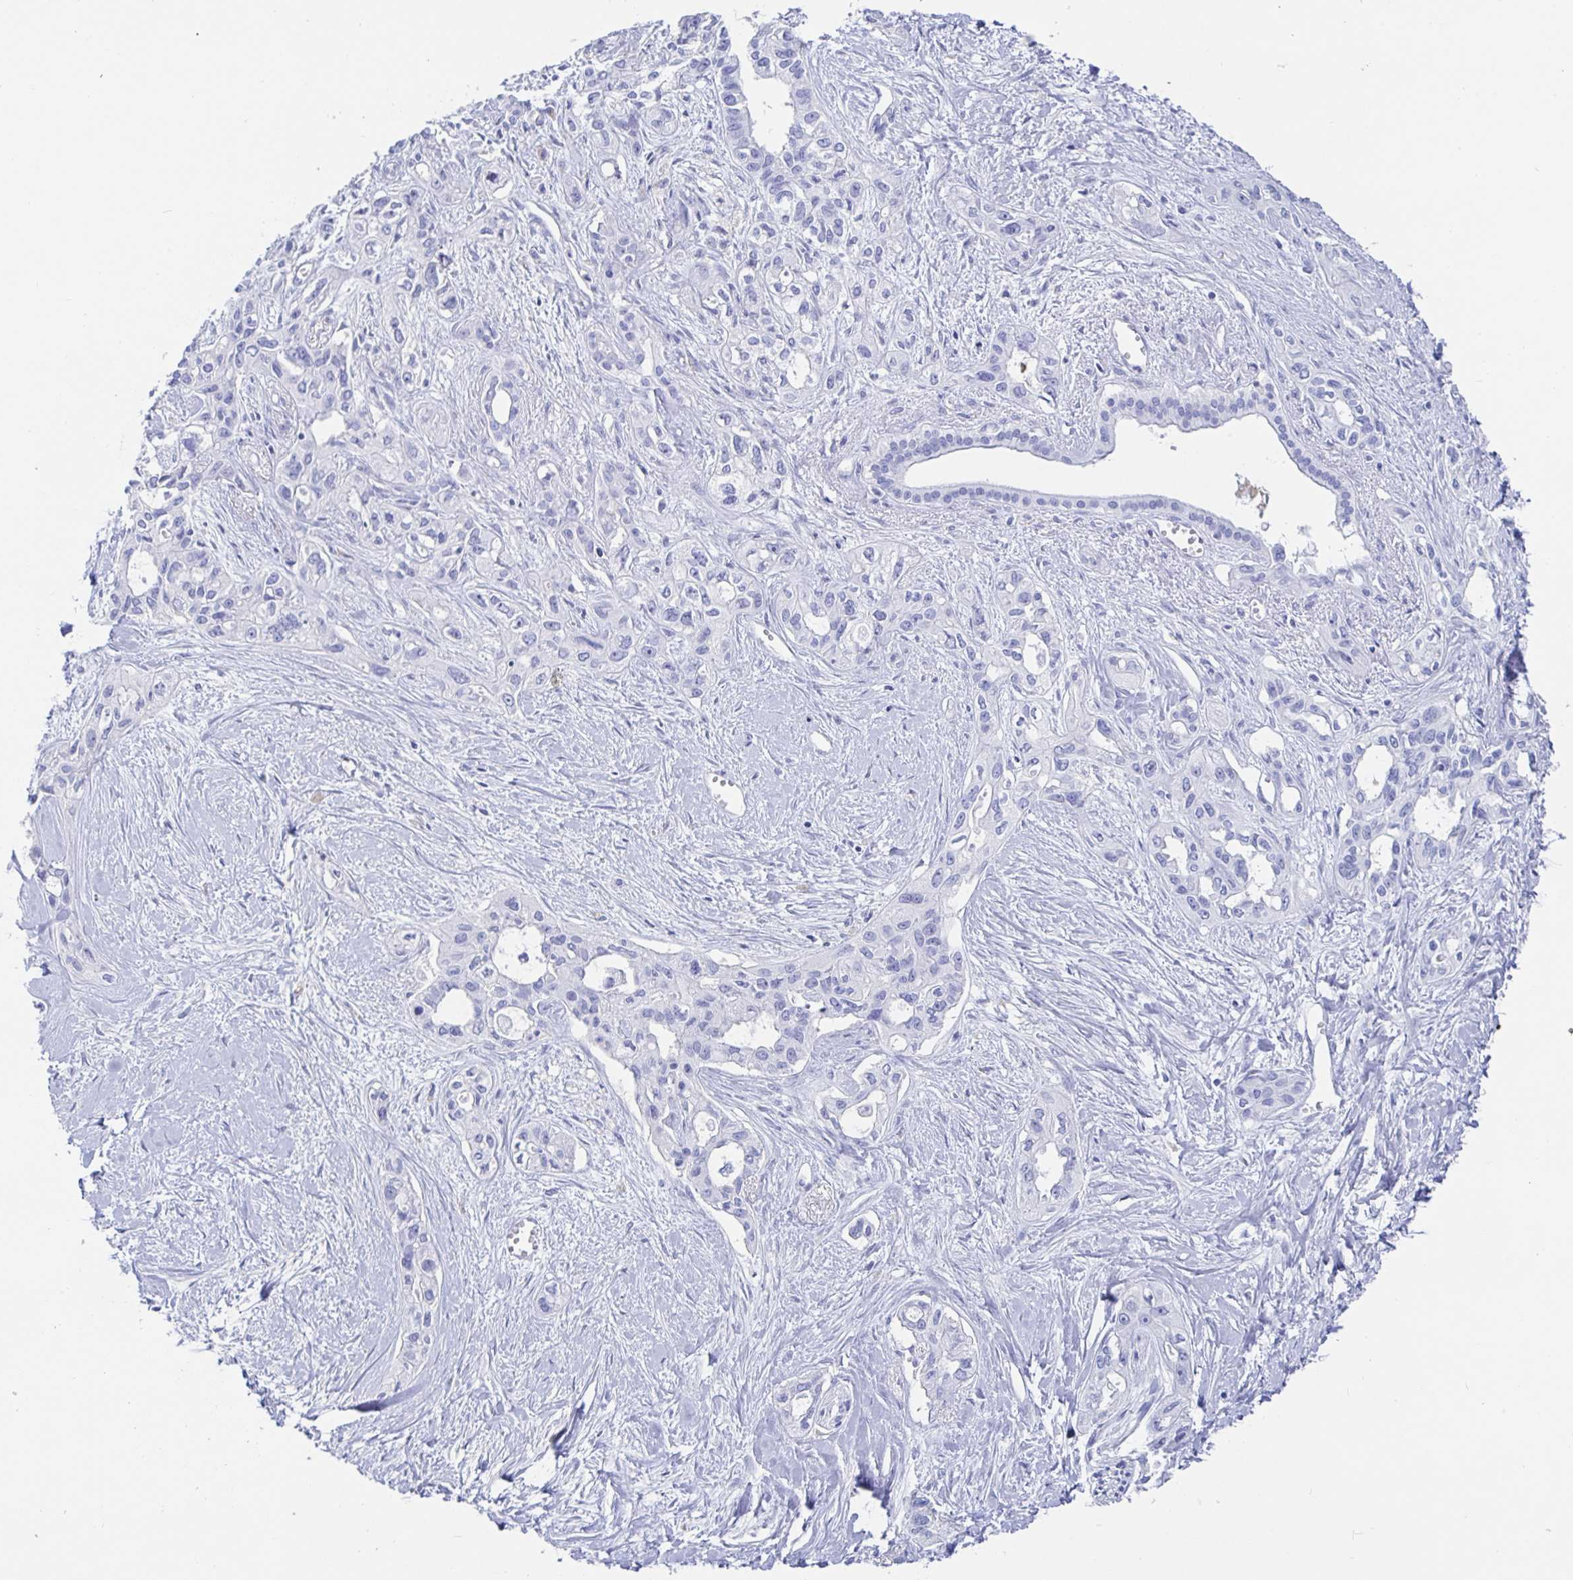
{"staining": {"intensity": "negative", "quantity": "none", "location": "none"}, "tissue": "pancreatic cancer", "cell_type": "Tumor cells", "image_type": "cancer", "snomed": [{"axis": "morphology", "description": "Adenocarcinoma, NOS"}, {"axis": "topography", "description": "Pancreas"}], "caption": "DAB (3,3'-diaminobenzidine) immunohistochemical staining of human pancreatic cancer displays no significant expression in tumor cells.", "gene": "KCNH6", "patient": {"sex": "female", "age": 50}}